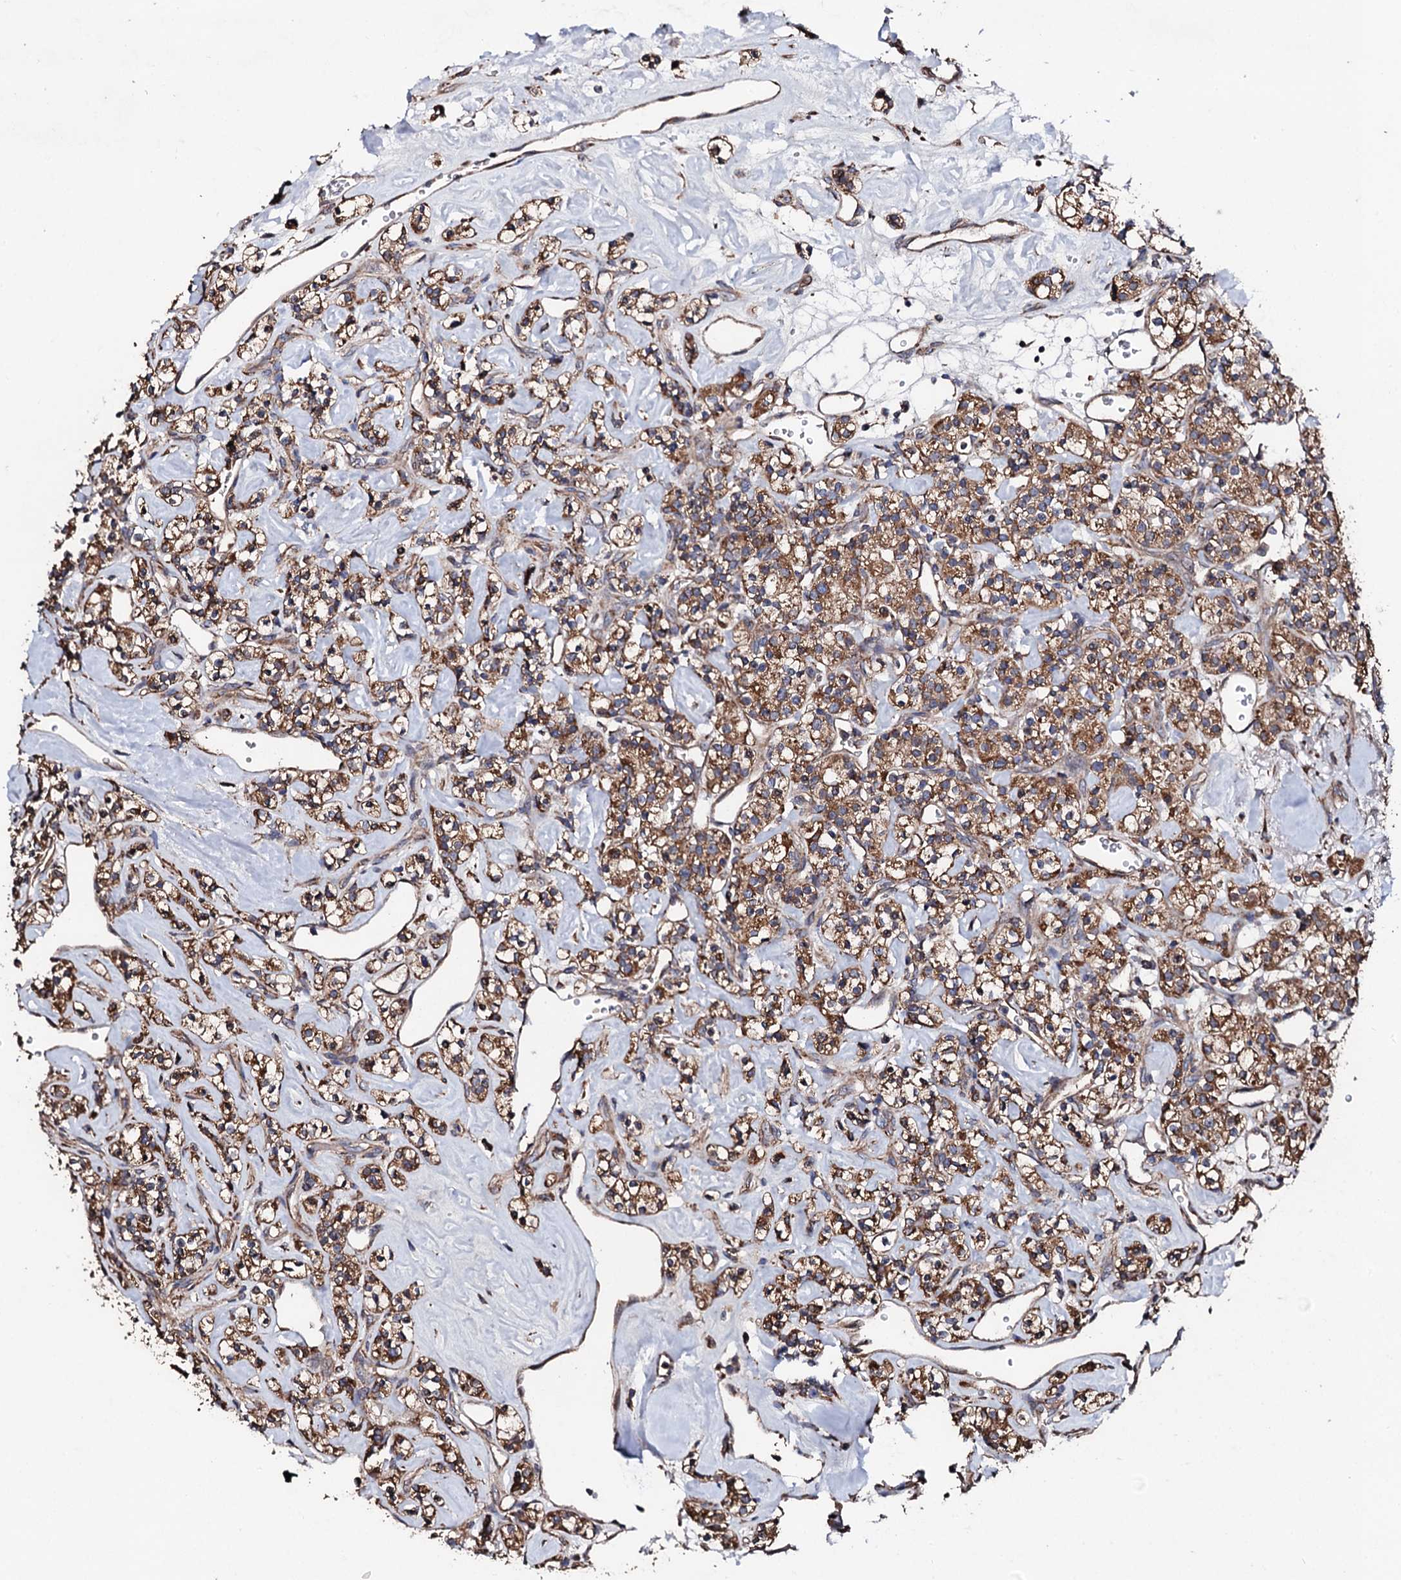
{"staining": {"intensity": "moderate", "quantity": ">75%", "location": "cytoplasmic/membranous"}, "tissue": "renal cancer", "cell_type": "Tumor cells", "image_type": "cancer", "snomed": [{"axis": "morphology", "description": "Adenocarcinoma, NOS"}, {"axis": "topography", "description": "Kidney"}], "caption": "This is a photomicrograph of IHC staining of renal cancer, which shows moderate staining in the cytoplasmic/membranous of tumor cells.", "gene": "CKAP5", "patient": {"sex": "male", "age": 77}}